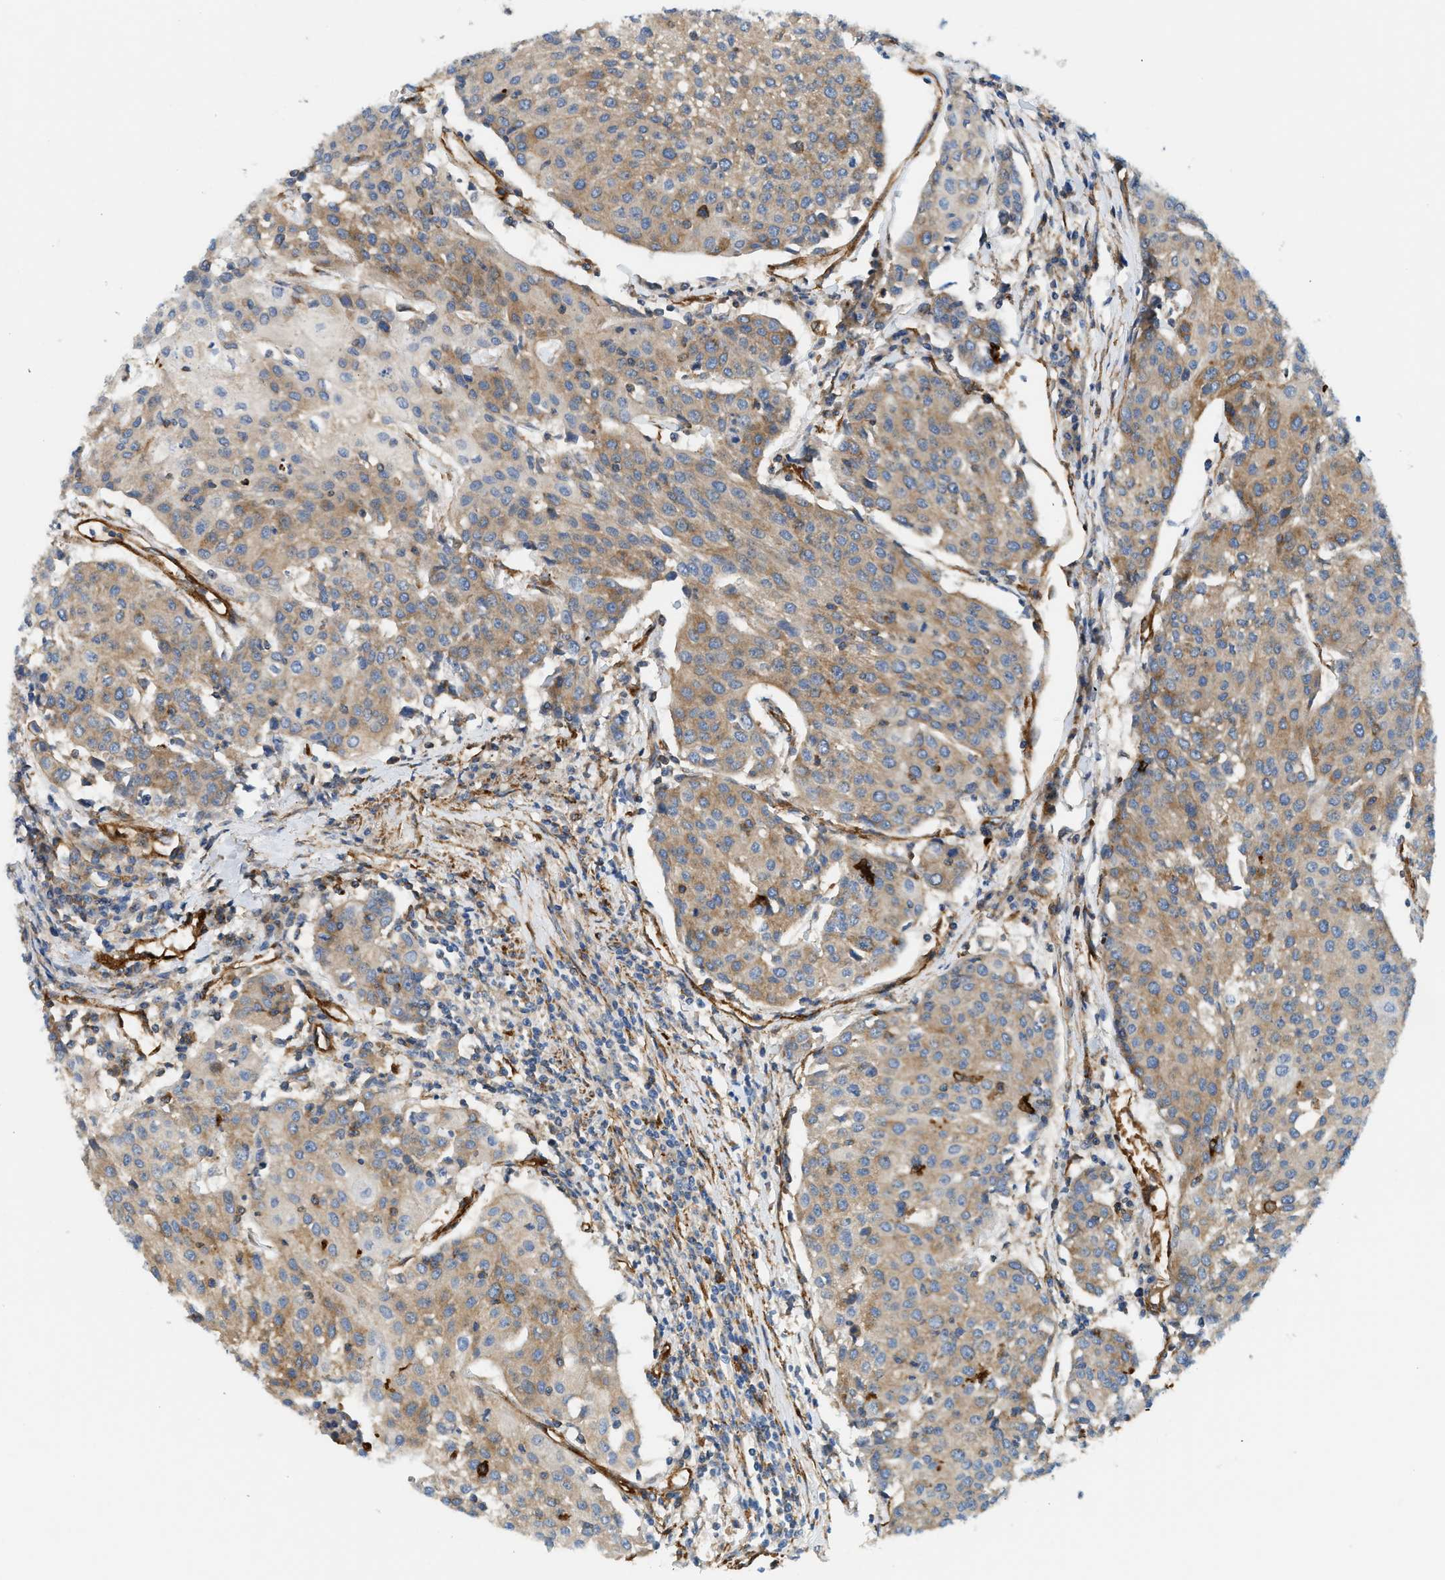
{"staining": {"intensity": "moderate", "quantity": "25%-75%", "location": "cytoplasmic/membranous"}, "tissue": "urothelial cancer", "cell_type": "Tumor cells", "image_type": "cancer", "snomed": [{"axis": "morphology", "description": "Urothelial carcinoma, High grade"}, {"axis": "topography", "description": "Urinary bladder"}], "caption": "Human high-grade urothelial carcinoma stained with a protein marker displays moderate staining in tumor cells.", "gene": "HIP1", "patient": {"sex": "female", "age": 85}}